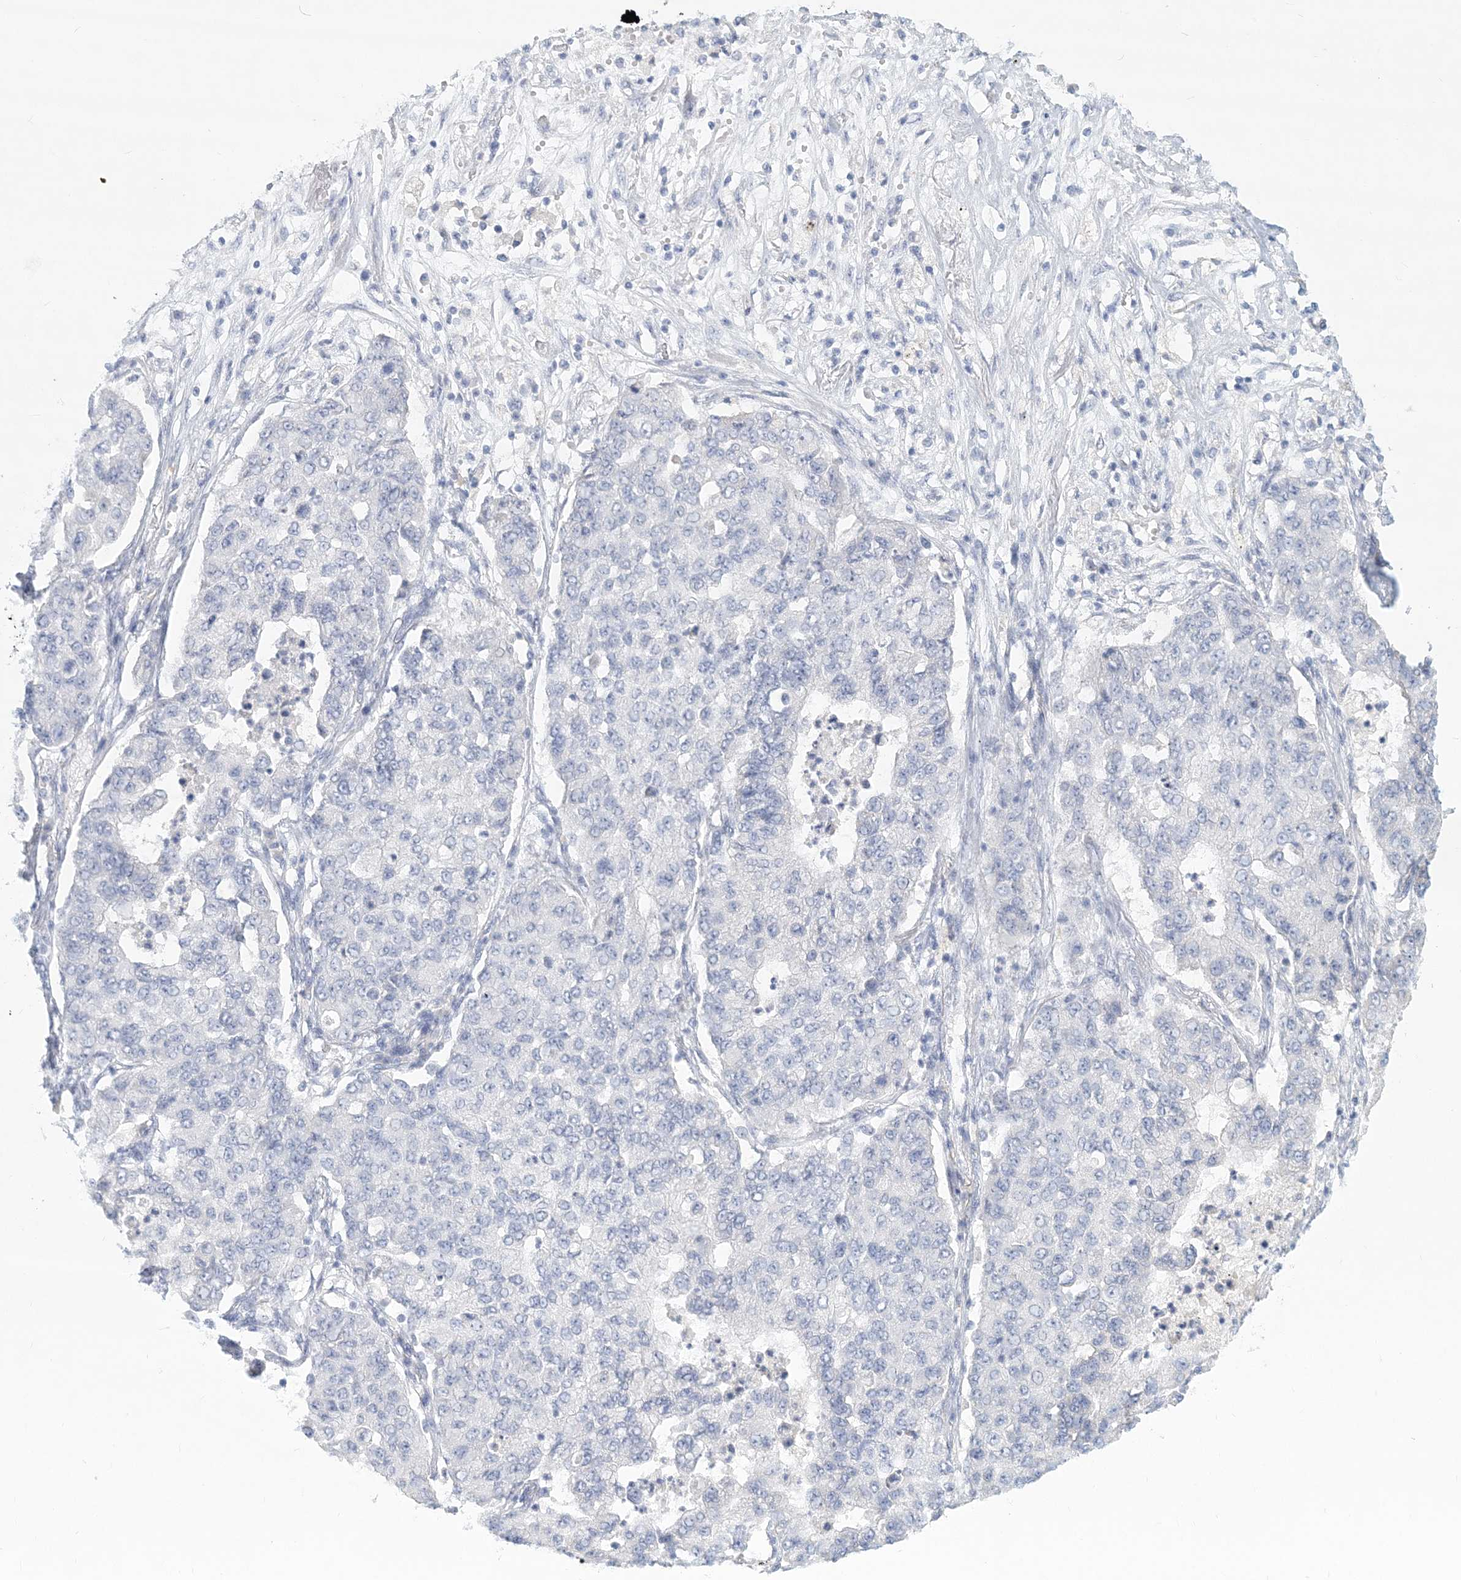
{"staining": {"intensity": "negative", "quantity": "none", "location": "none"}, "tissue": "lung cancer", "cell_type": "Tumor cells", "image_type": "cancer", "snomed": [{"axis": "morphology", "description": "Squamous cell carcinoma, NOS"}, {"axis": "topography", "description": "Lung"}], "caption": "DAB immunohistochemical staining of lung squamous cell carcinoma reveals no significant positivity in tumor cells. (DAB (3,3'-diaminobenzidine) immunohistochemistry (IHC), high magnification).", "gene": "CSN1S1", "patient": {"sex": "male", "age": 74}}